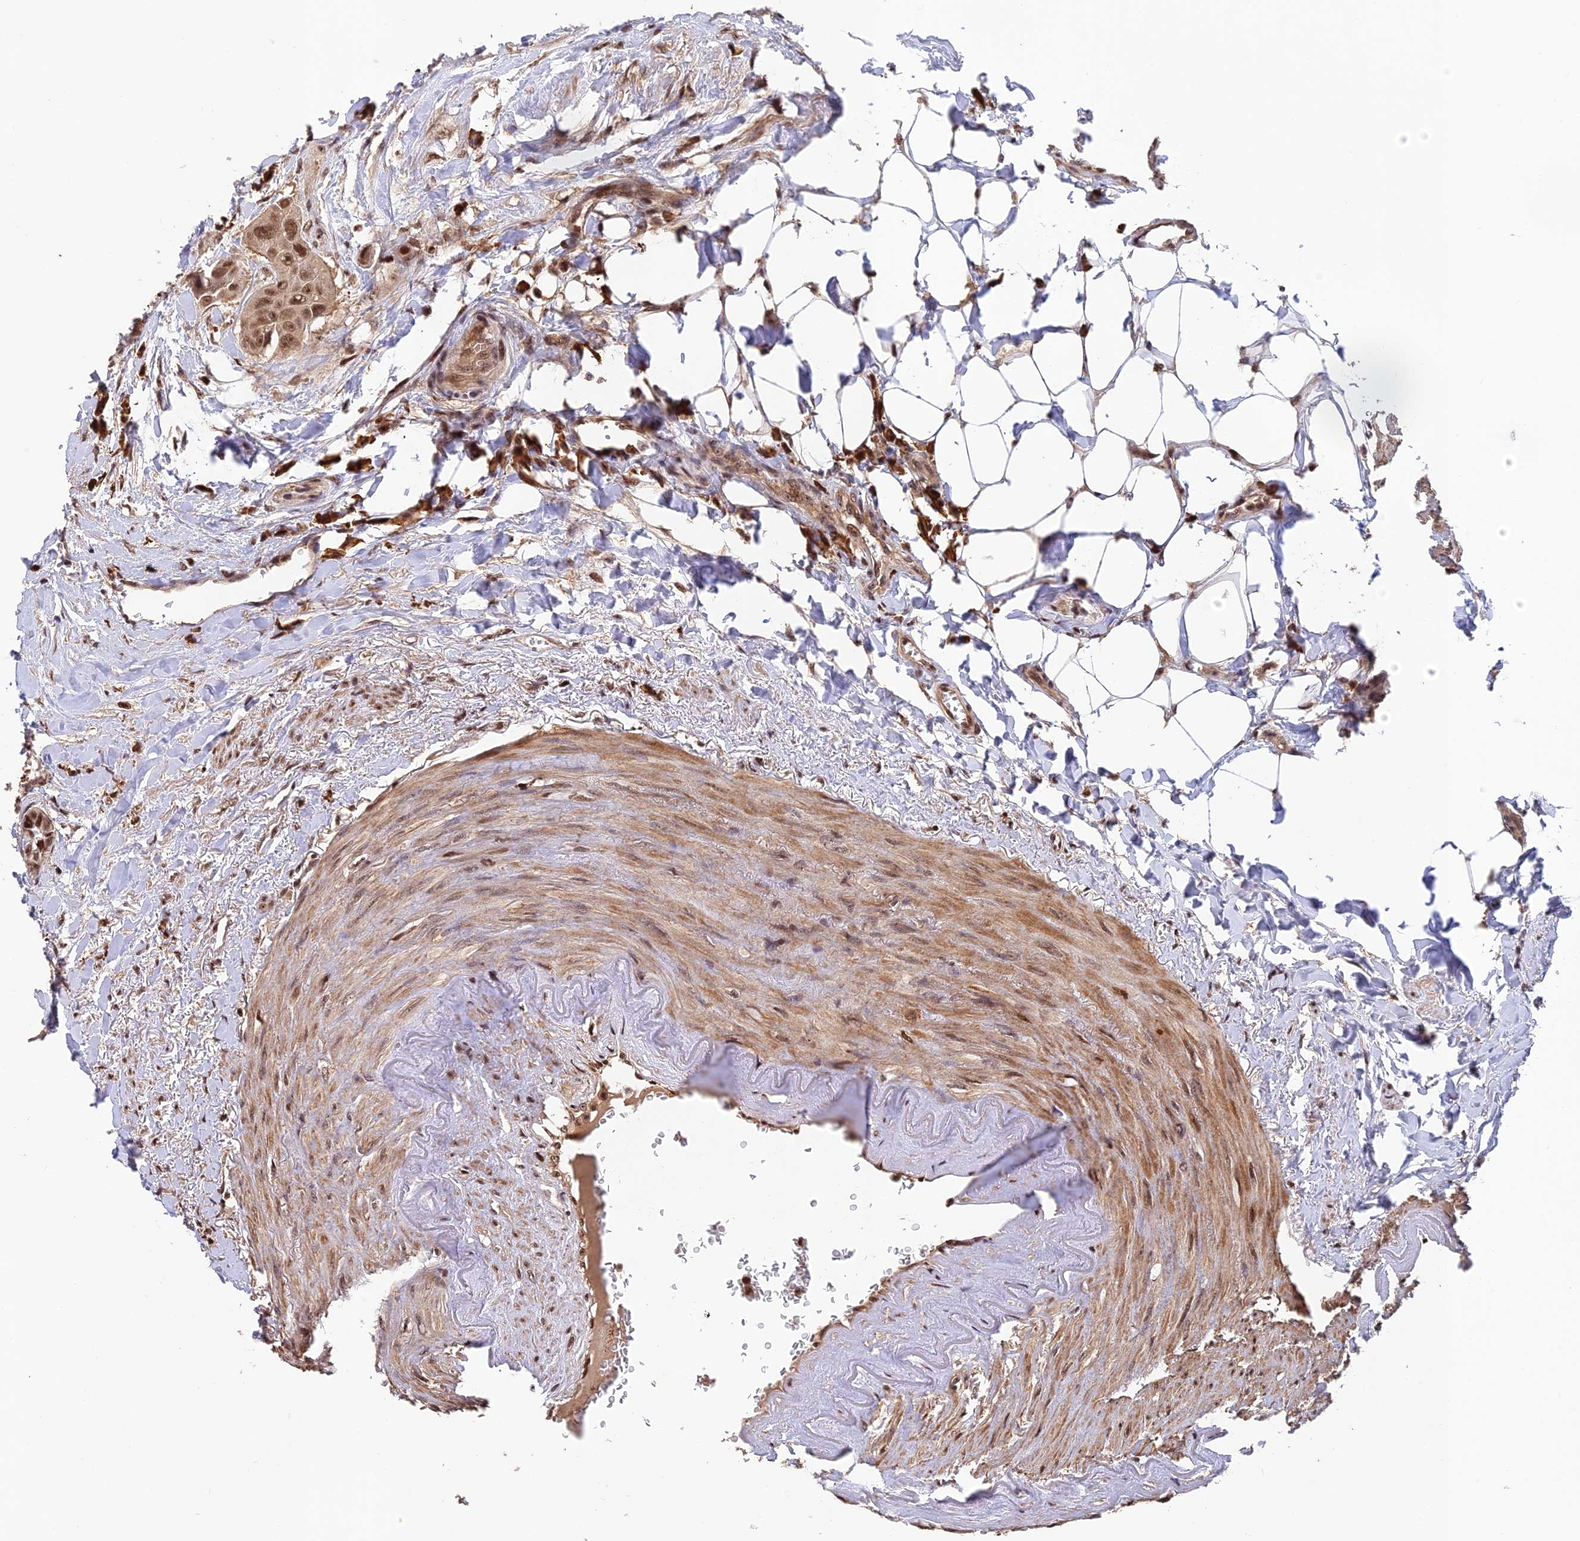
{"staining": {"intensity": "moderate", "quantity": ">75%", "location": "nuclear"}, "tissue": "colorectal cancer", "cell_type": "Tumor cells", "image_type": "cancer", "snomed": [{"axis": "morphology", "description": "Adenocarcinoma, NOS"}, {"axis": "topography", "description": "Rectum"}], "caption": "Tumor cells reveal medium levels of moderate nuclear expression in approximately >75% of cells in human colorectal cancer (adenocarcinoma). (DAB (3,3'-diaminobenzidine) IHC with brightfield microscopy, high magnification).", "gene": "OSBPL1A", "patient": {"sex": "male", "age": 87}}